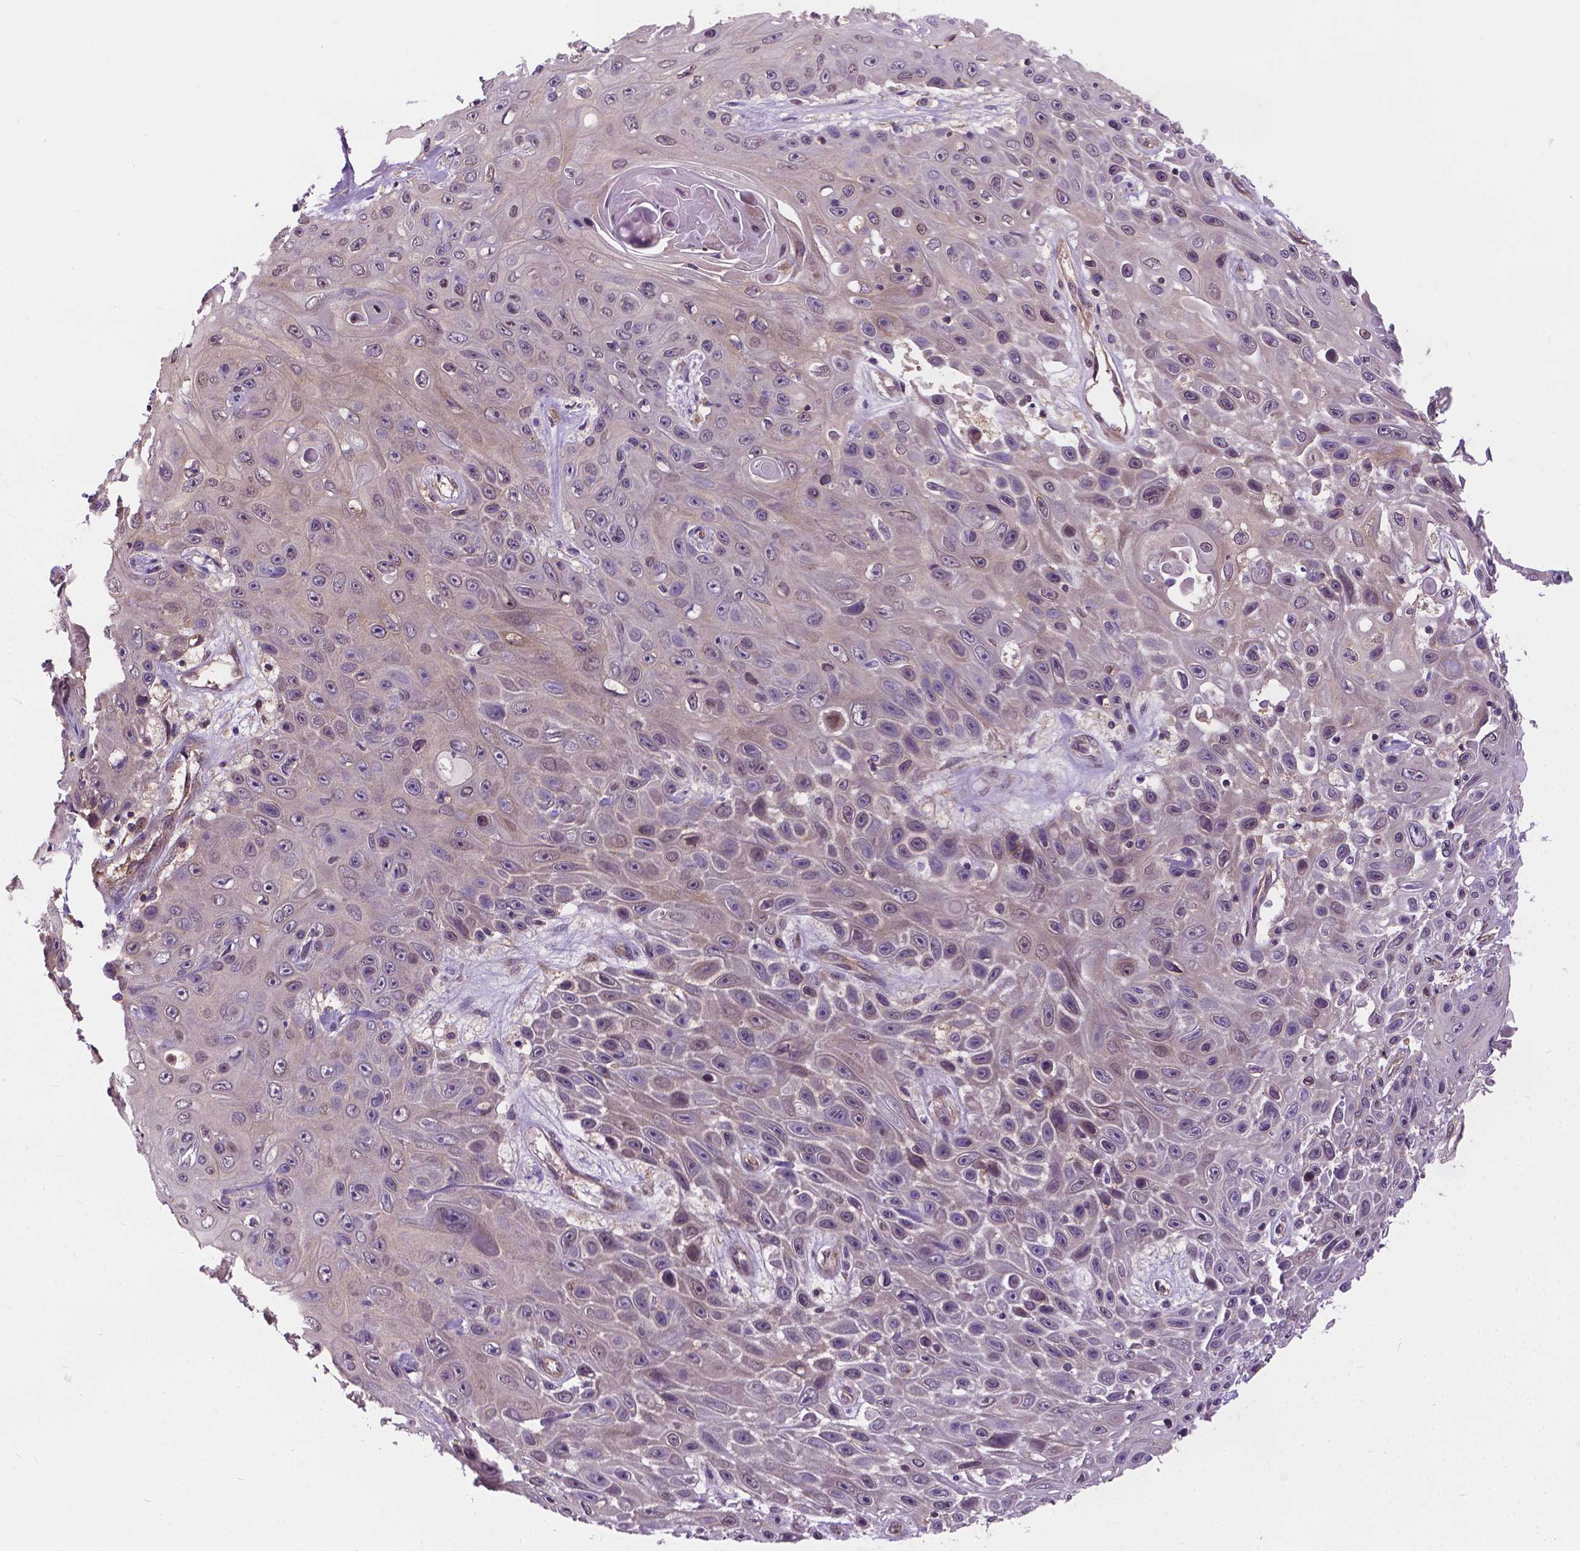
{"staining": {"intensity": "negative", "quantity": "none", "location": "none"}, "tissue": "skin cancer", "cell_type": "Tumor cells", "image_type": "cancer", "snomed": [{"axis": "morphology", "description": "Squamous cell carcinoma, NOS"}, {"axis": "topography", "description": "Skin"}], "caption": "Immunohistochemistry (IHC) histopathology image of skin cancer (squamous cell carcinoma) stained for a protein (brown), which demonstrates no staining in tumor cells.", "gene": "MZT1", "patient": {"sex": "male", "age": 82}}